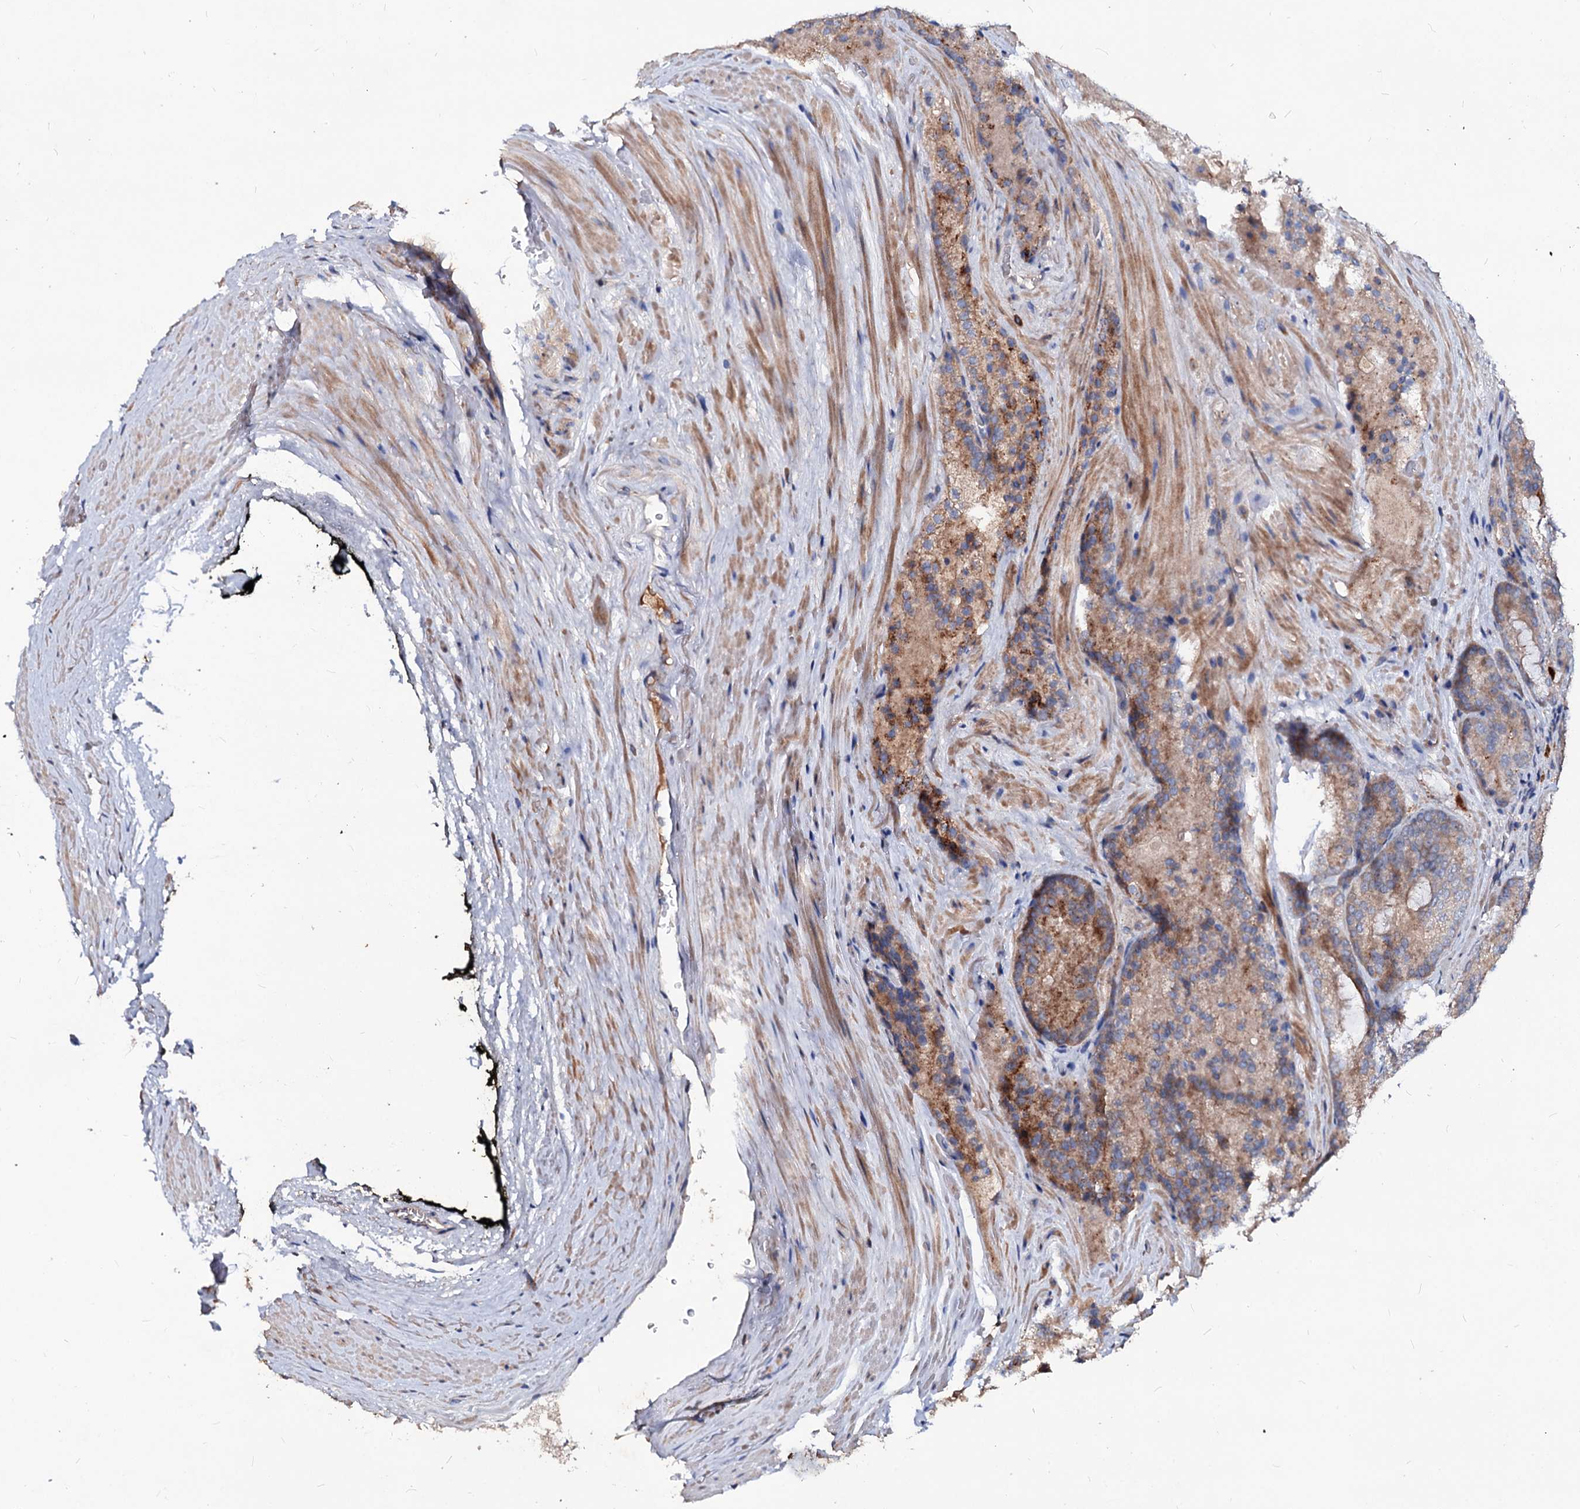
{"staining": {"intensity": "weak", "quantity": ">75%", "location": "cytoplasmic/membranous"}, "tissue": "prostate cancer", "cell_type": "Tumor cells", "image_type": "cancer", "snomed": [{"axis": "morphology", "description": "Adenocarcinoma, Low grade"}, {"axis": "topography", "description": "Prostate"}], "caption": "Approximately >75% of tumor cells in low-grade adenocarcinoma (prostate) show weak cytoplasmic/membranous protein positivity as visualized by brown immunohistochemical staining.", "gene": "ACY3", "patient": {"sex": "male", "age": 74}}